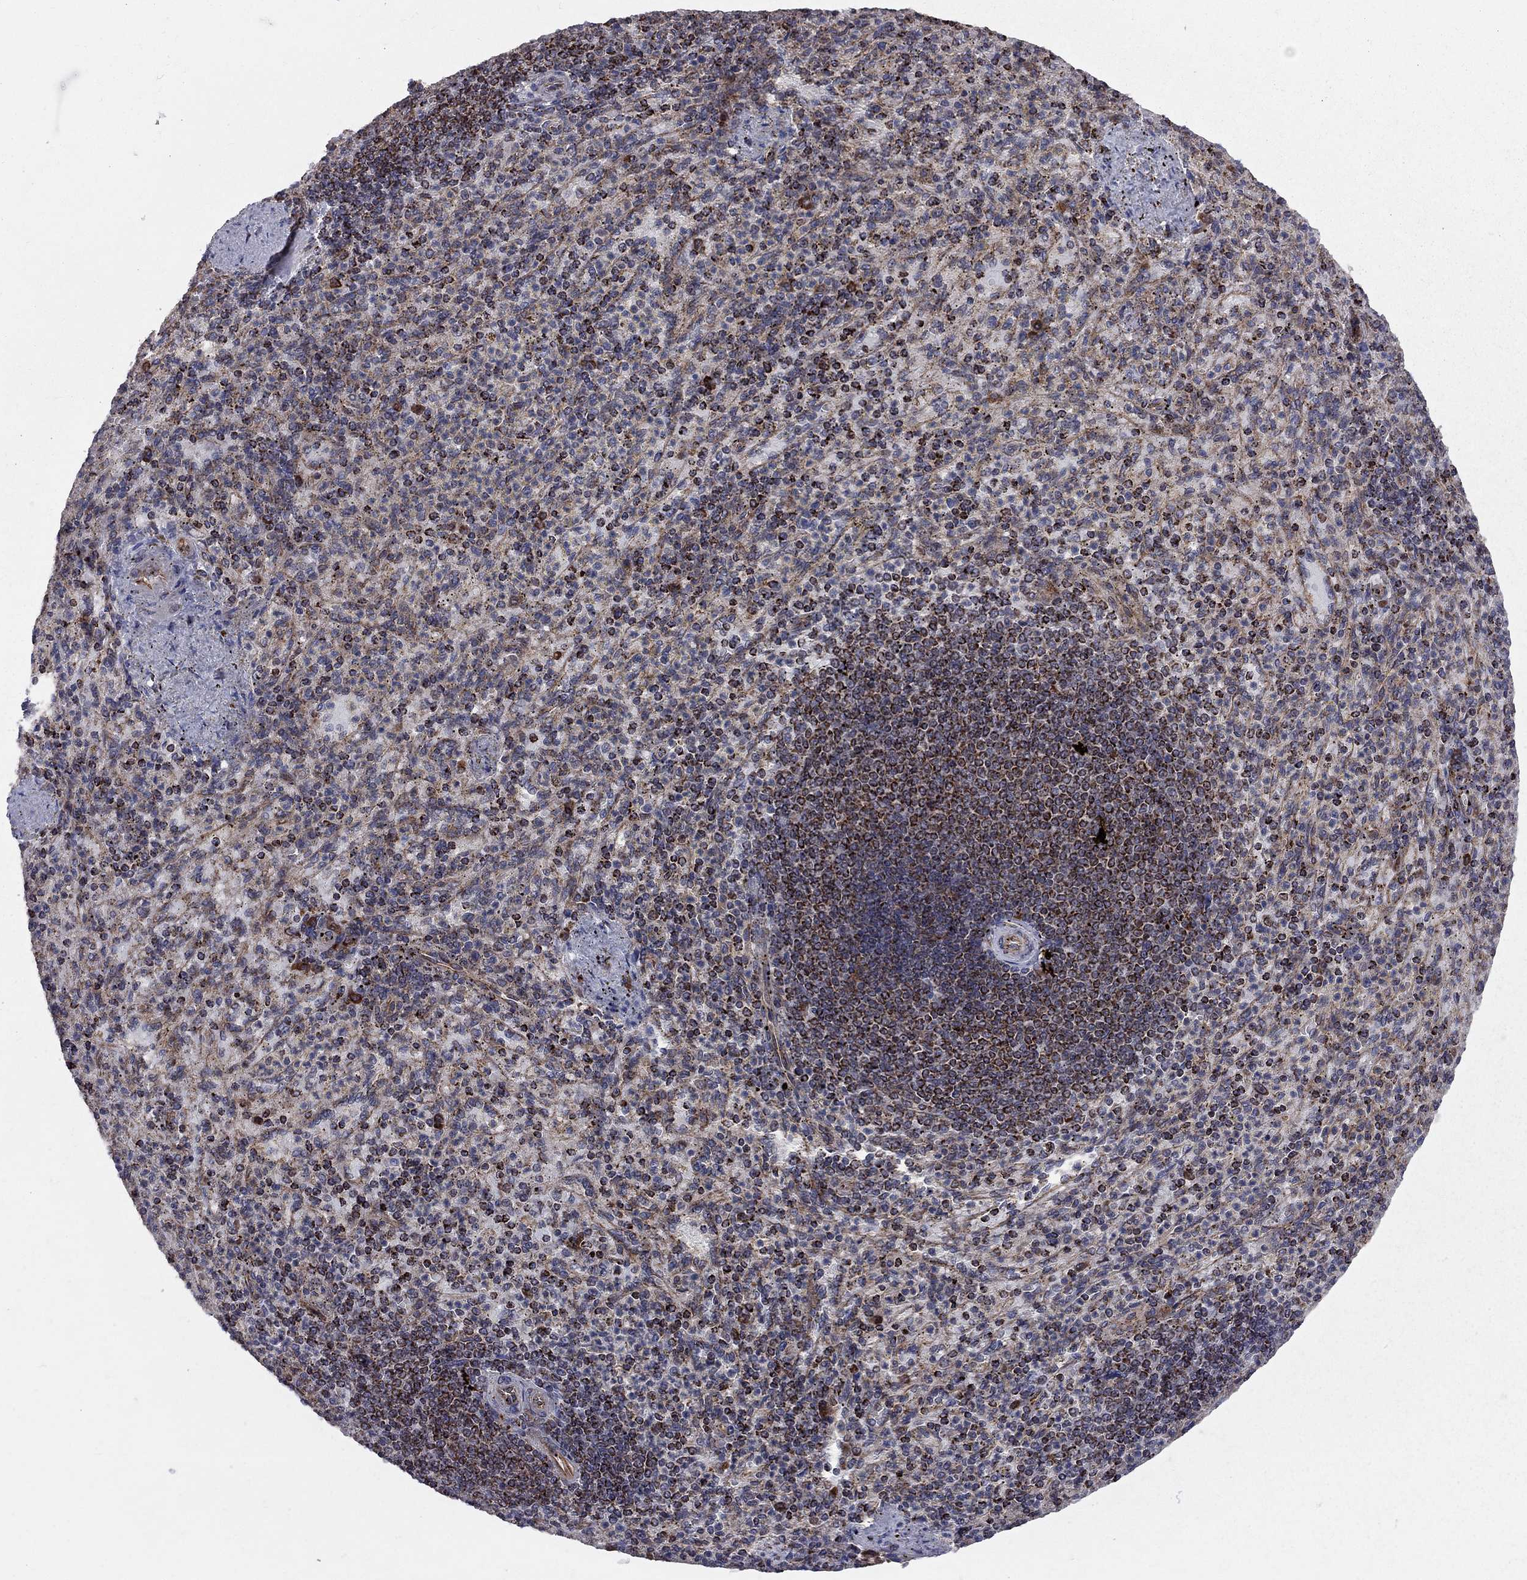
{"staining": {"intensity": "strong", "quantity": "25%-75%", "location": "cytoplasmic/membranous"}, "tissue": "spleen", "cell_type": "Cells in red pulp", "image_type": "normal", "snomed": [{"axis": "morphology", "description": "Normal tissue, NOS"}, {"axis": "topography", "description": "Spleen"}], "caption": "Immunohistochemical staining of benign spleen reveals strong cytoplasmic/membranous protein expression in approximately 25%-75% of cells in red pulp.", "gene": "CLPTM1", "patient": {"sex": "female", "age": 74}}